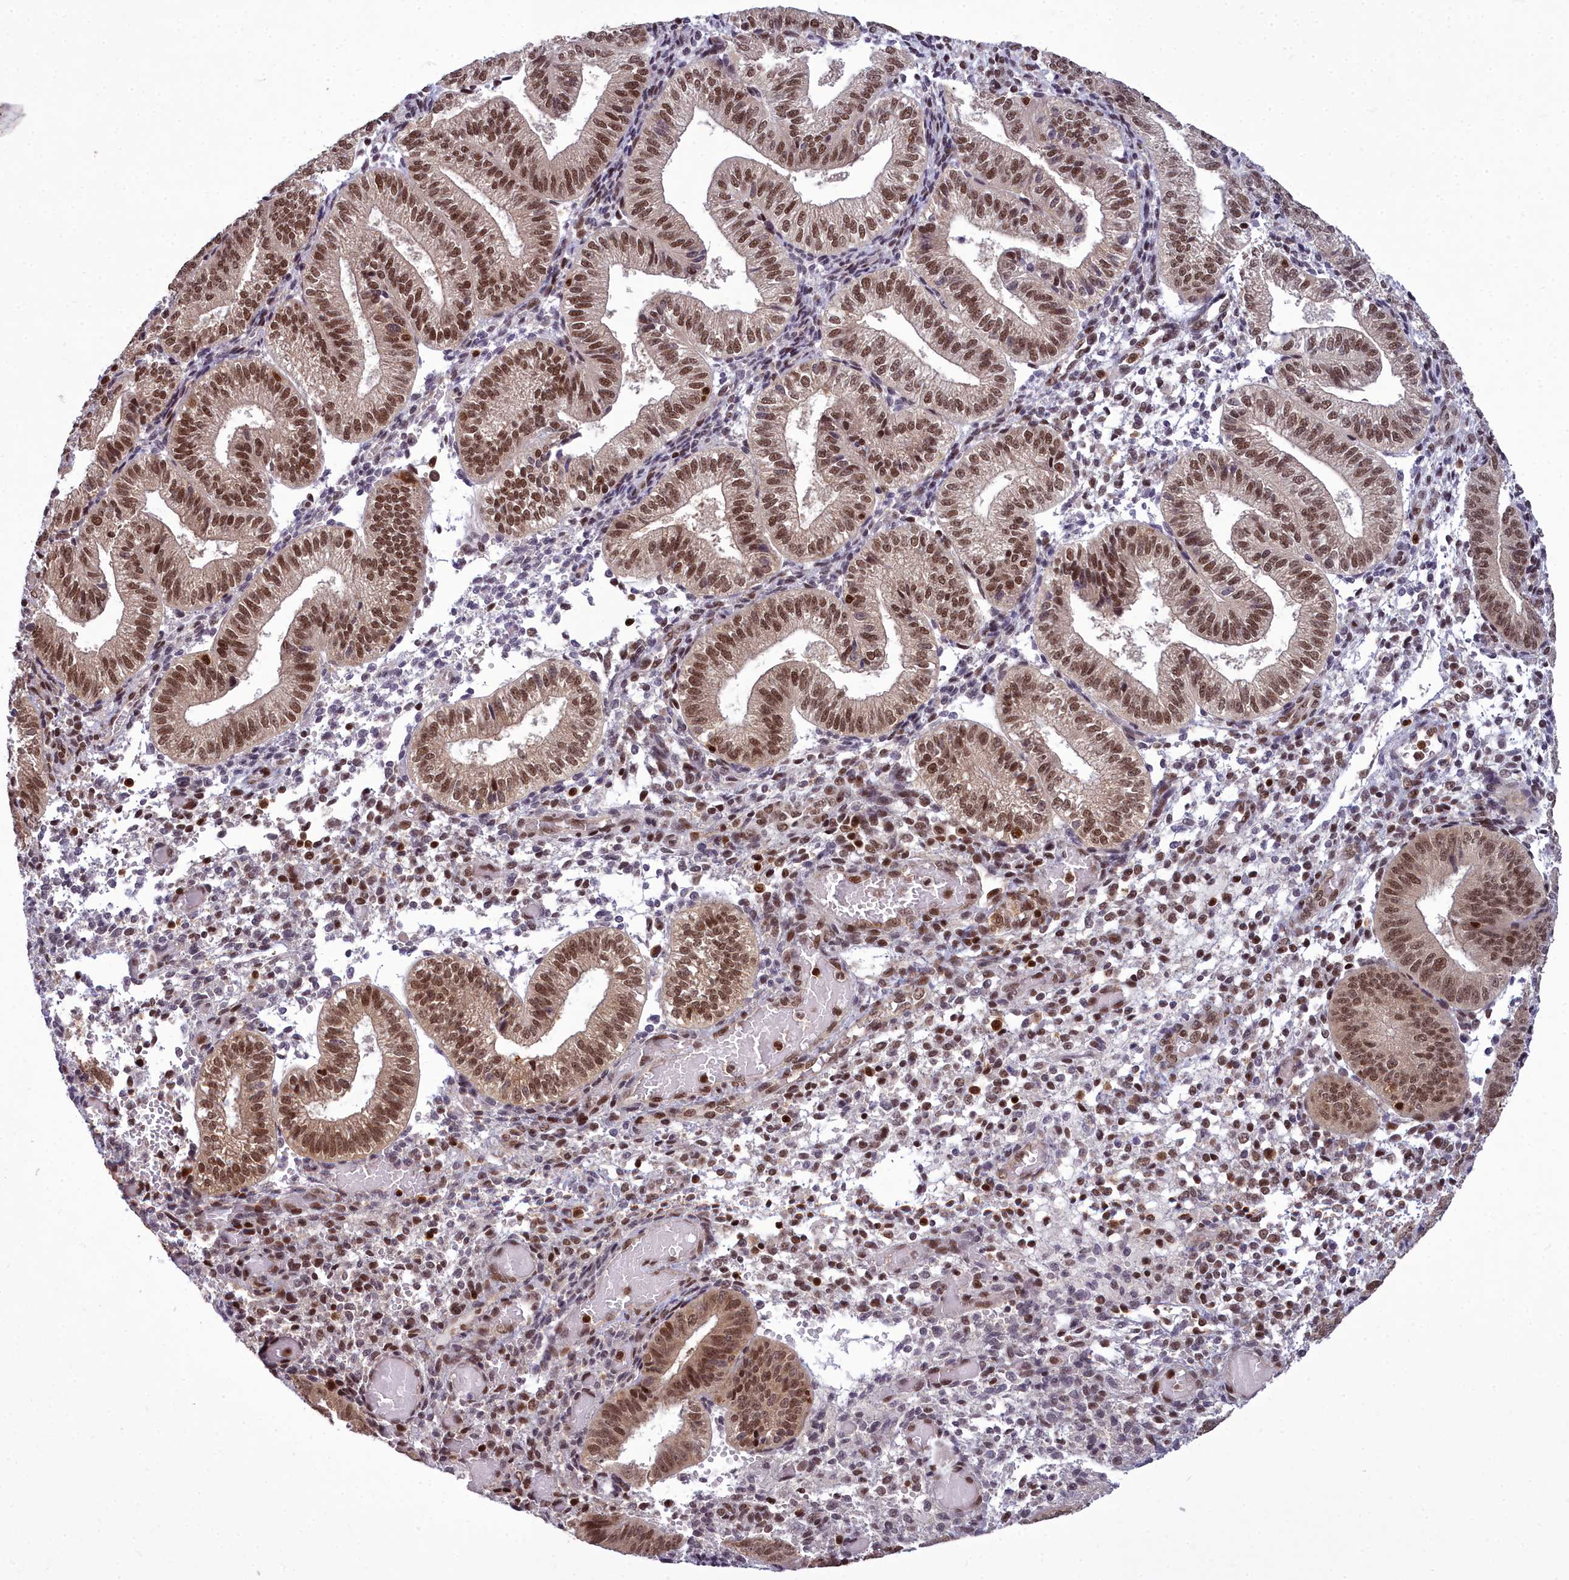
{"staining": {"intensity": "moderate", "quantity": "25%-75%", "location": "nuclear"}, "tissue": "endometrium", "cell_type": "Cells in endometrial stroma", "image_type": "normal", "snomed": [{"axis": "morphology", "description": "Normal tissue, NOS"}, {"axis": "topography", "description": "Endometrium"}], "caption": "Immunohistochemistry (IHC) photomicrograph of unremarkable endometrium: endometrium stained using immunohistochemistry shows medium levels of moderate protein expression localized specifically in the nuclear of cells in endometrial stroma, appearing as a nuclear brown color.", "gene": "GMEB1", "patient": {"sex": "female", "age": 34}}